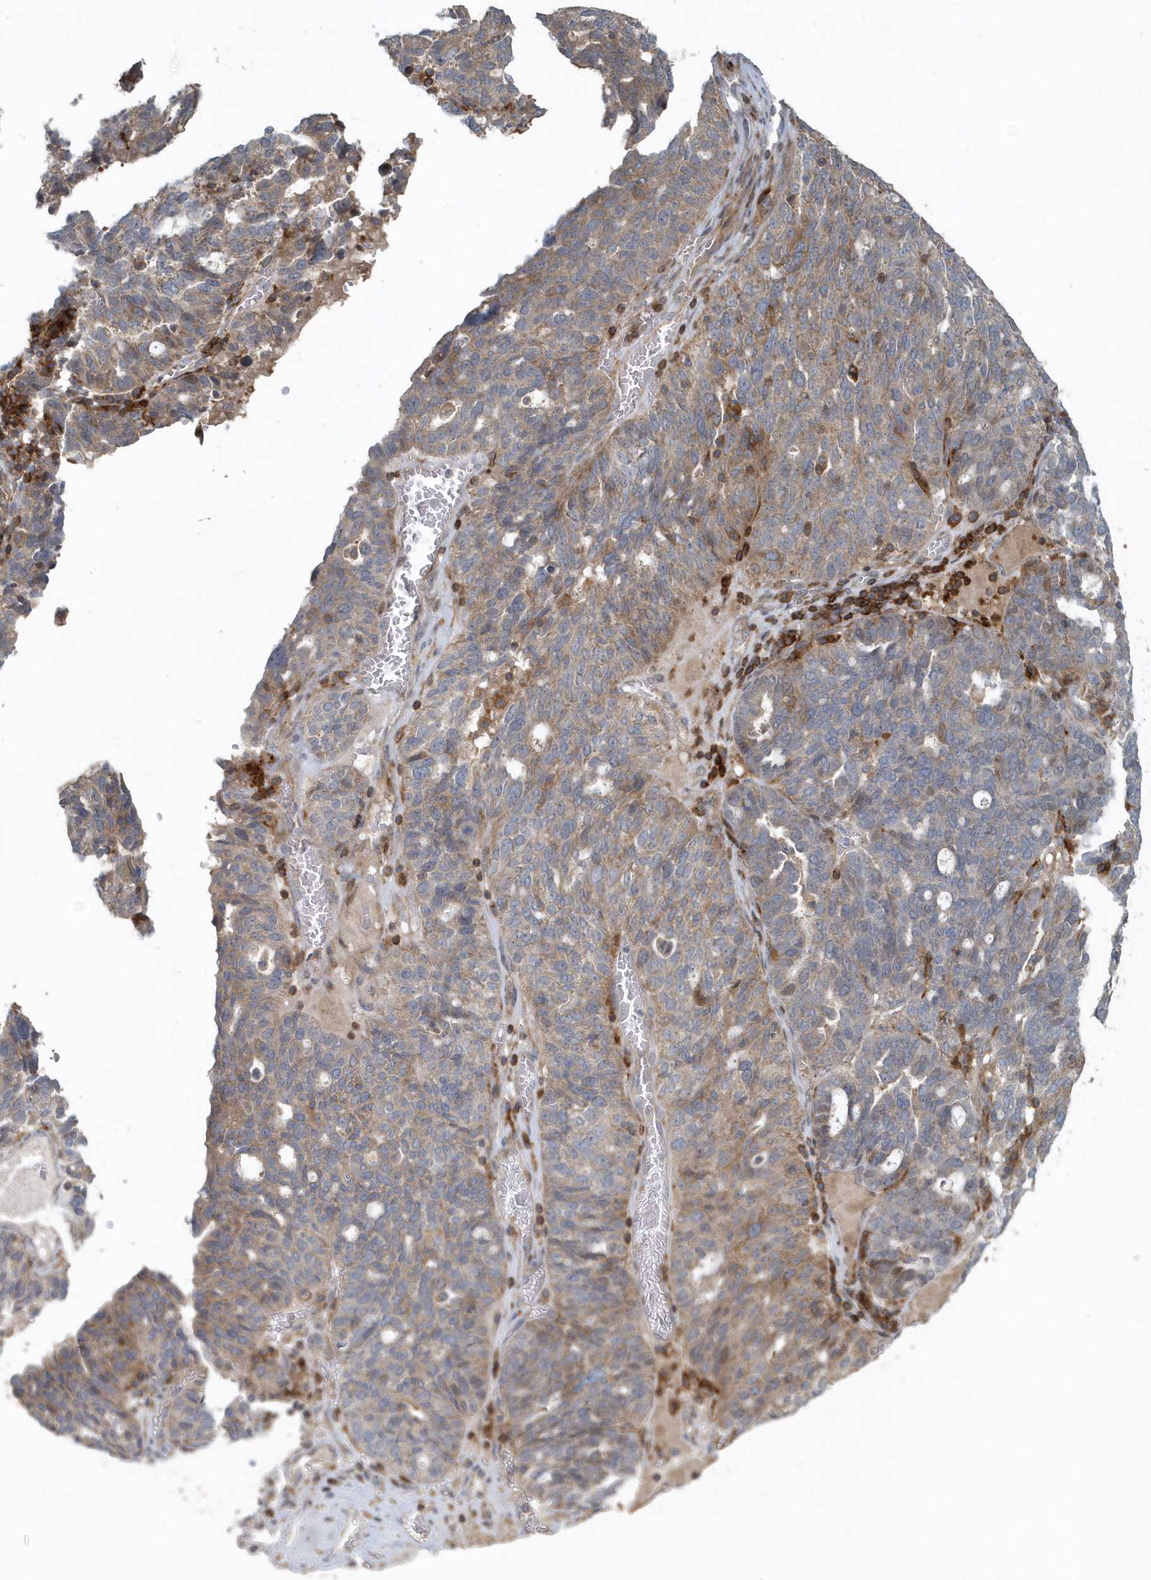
{"staining": {"intensity": "moderate", "quantity": "<25%", "location": "cytoplasmic/membranous"}, "tissue": "ovarian cancer", "cell_type": "Tumor cells", "image_type": "cancer", "snomed": [{"axis": "morphology", "description": "Cystadenocarcinoma, serous, NOS"}, {"axis": "topography", "description": "Ovary"}], "caption": "This histopathology image shows ovarian cancer (serous cystadenocarcinoma) stained with immunohistochemistry (IHC) to label a protein in brown. The cytoplasmic/membranous of tumor cells show moderate positivity for the protein. Nuclei are counter-stained blue.", "gene": "MMUT", "patient": {"sex": "female", "age": 59}}